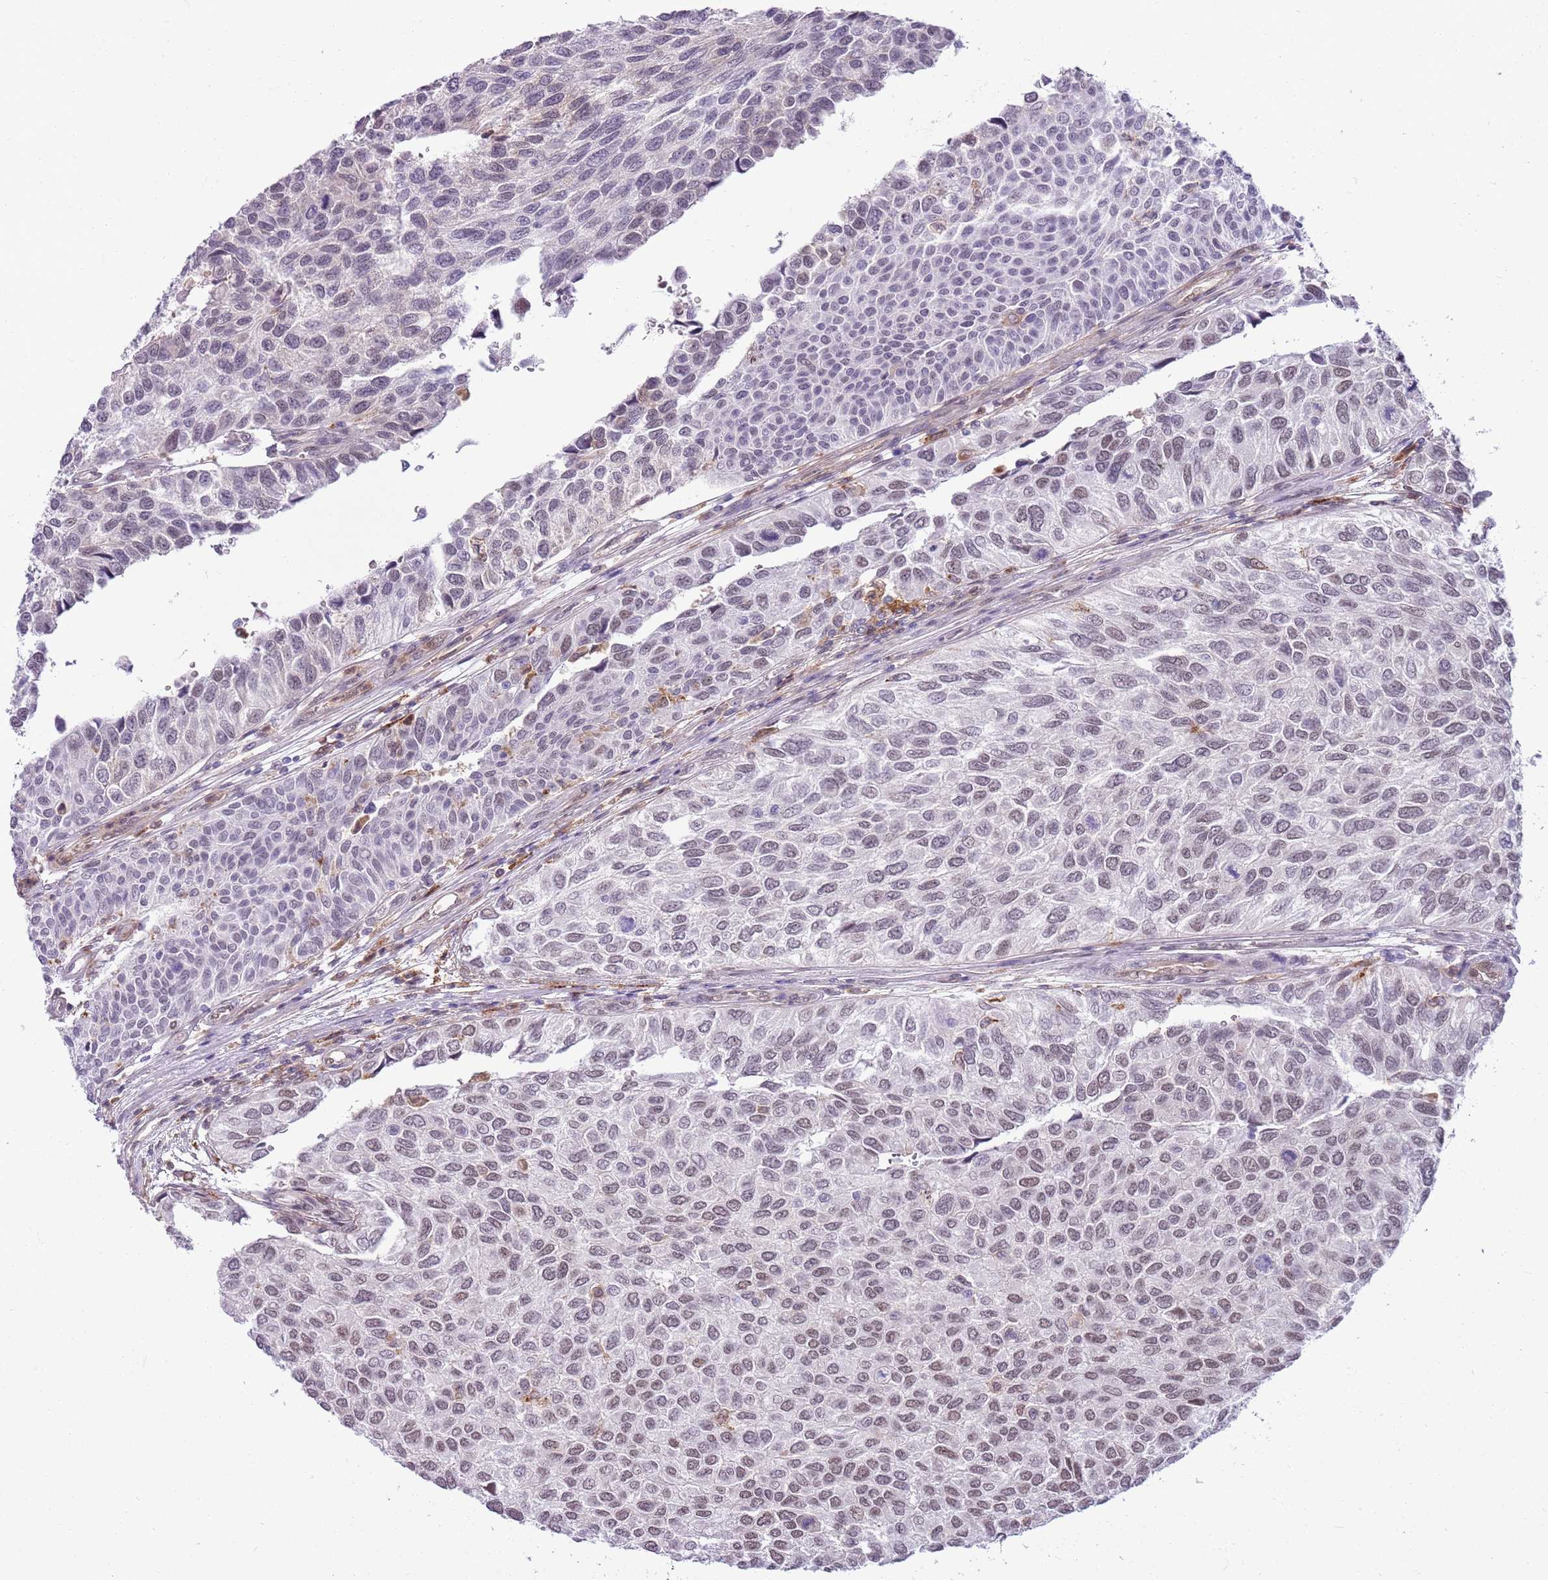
{"staining": {"intensity": "weak", "quantity": "<25%", "location": "nuclear"}, "tissue": "urothelial cancer", "cell_type": "Tumor cells", "image_type": "cancer", "snomed": [{"axis": "morphology", "description": "Urothelial carcinoma, NOS"}, {"axis": "topography", "description": "Urinary bladder"}], "caption": "The micrograph displays no significant staining in tumor cells of transitional cell carcinoma.", "gene": "DHX32", "patient": {"sex": "male", "age": 55}}